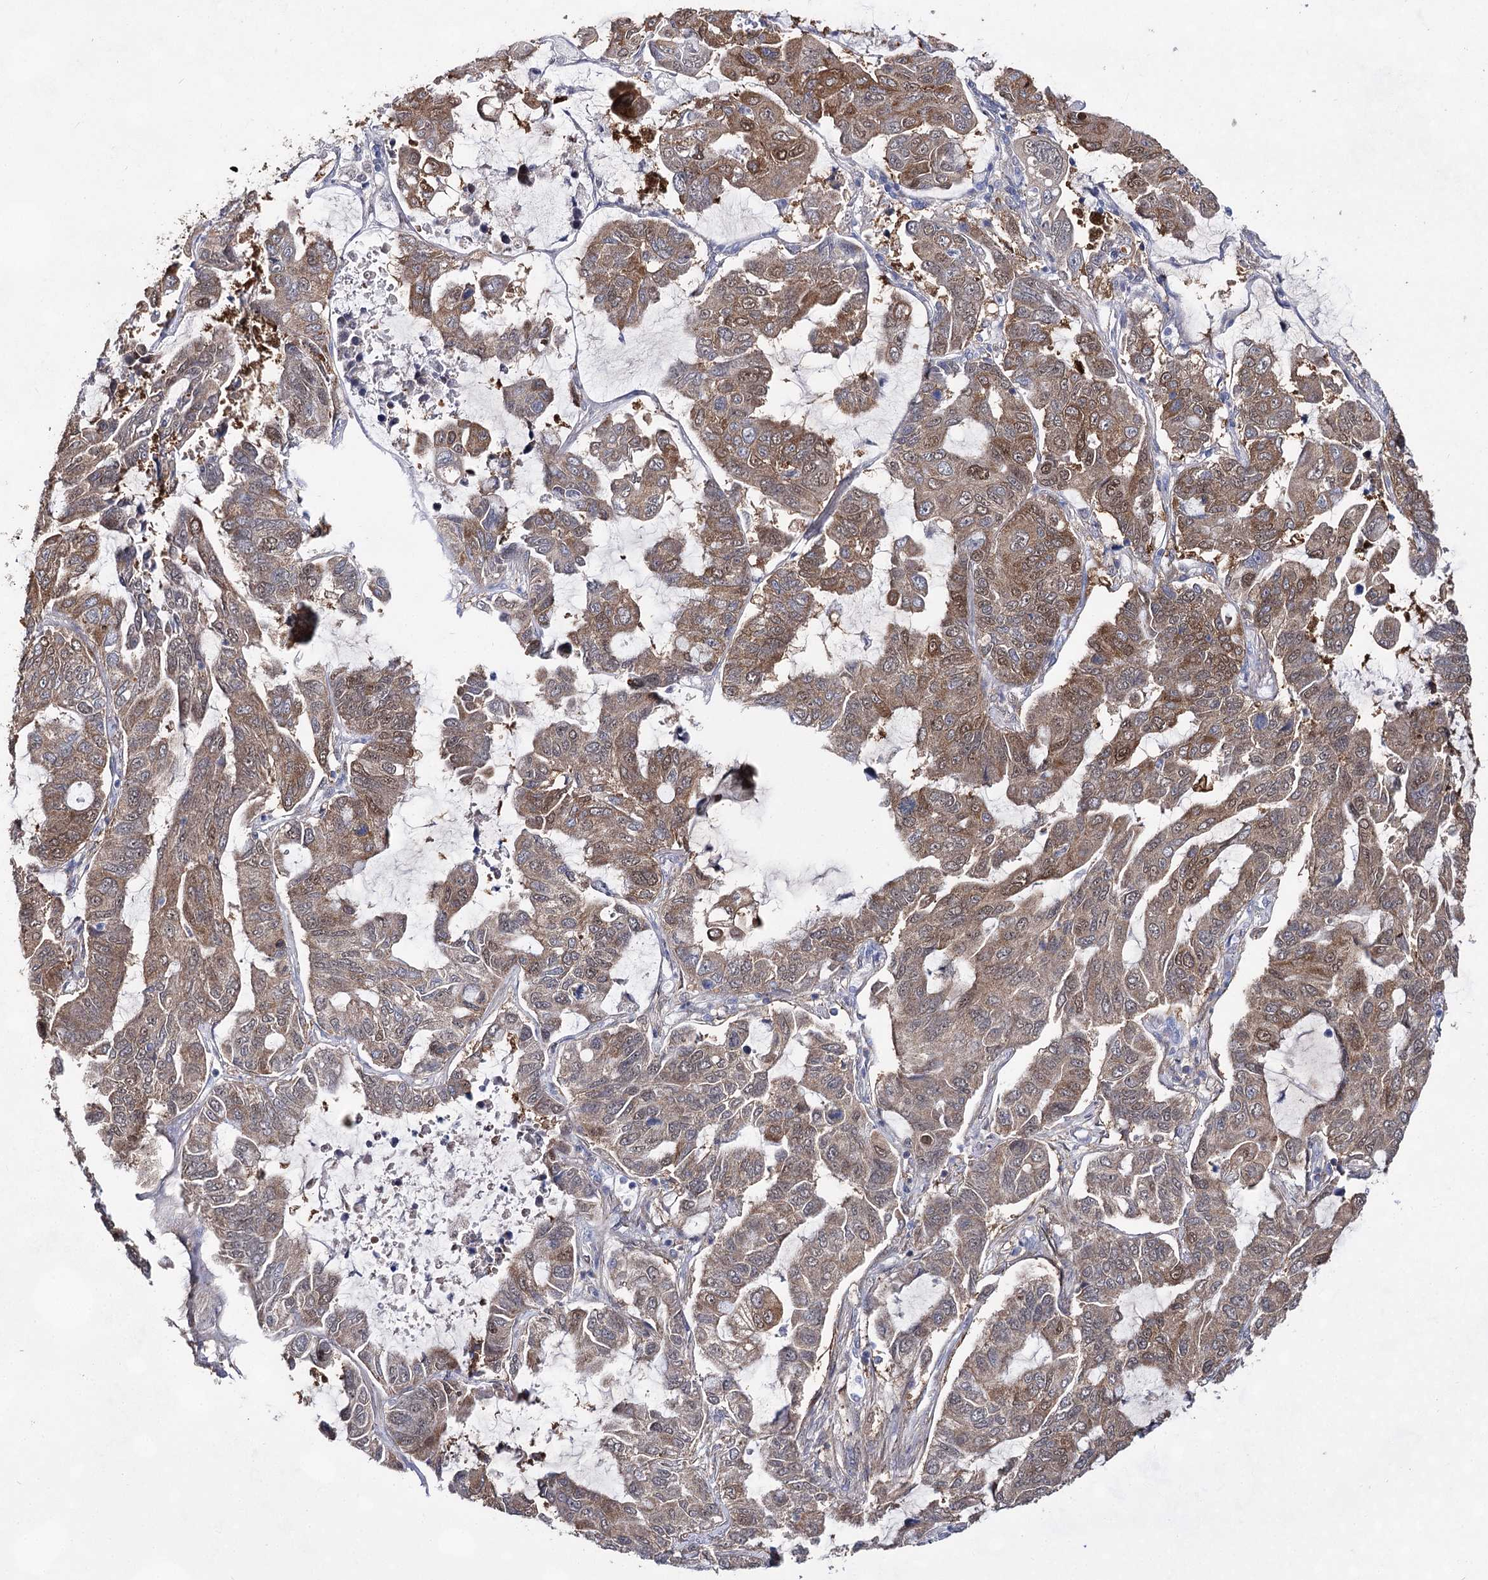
{"staining": {"intensity": "moderate", "quantity": ">75%", "location": "cytoplasmic/membranous,nuclear"}, "tissue": "lung cancer", "cell_type": "Tumor cells", "image_type": "cancer", "snomed": [{"axis": "morphology", "description": "Adenocarcinoma, NOS"}, {"axis": "topography", "description": "Lung"}], "caption": "The image shows a brown stain indicating the presence of a protein in the cytoplasmic/membranous and nuclear of tumor cells in lung adenocarcinoma. (brown staining indicates protein expression, while blue staining denotes nuclei).", "gene": "UGDH", "patient": {"sex": "male", "age": 64}}